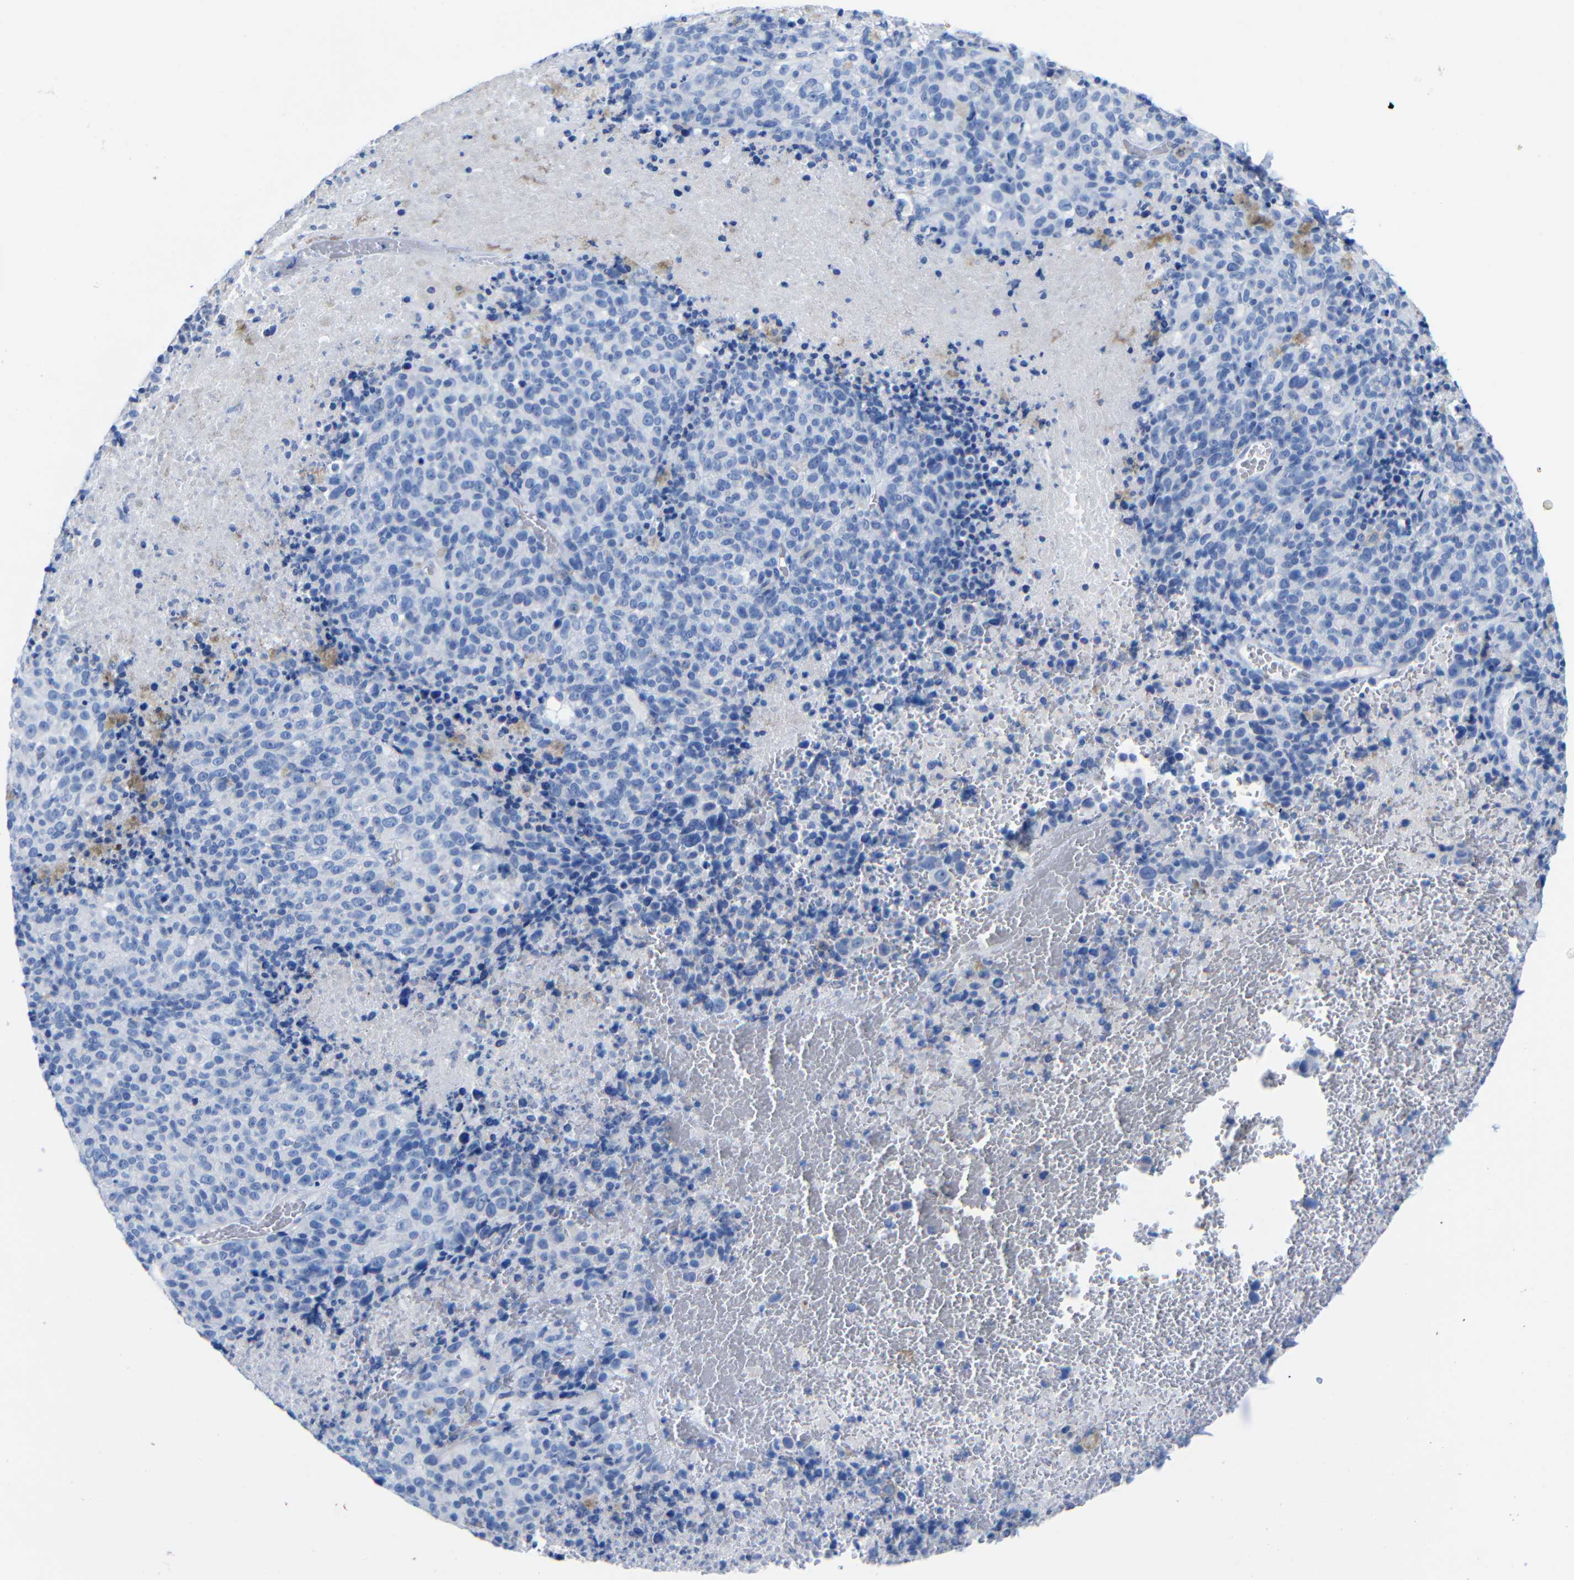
{"staining": {"intensity": "negative", "quantity": "none", "location": "none"}, "tissue": "melanoma", "cell_type": "Tumor cells", "image_type": "cancer", "snomed": [{"axis": "morphology", "description": "Malignant melanoma, Metastatic site"}, {"axis": "topography", "description": "Cerebral cortex"}], "caption": "Melanoma stained for a protein using immunohistochemistry (IHC) reveals no staining tumor cells.", "gene": "CGNL1", "patient": {"sex": "female", "age": 52}}